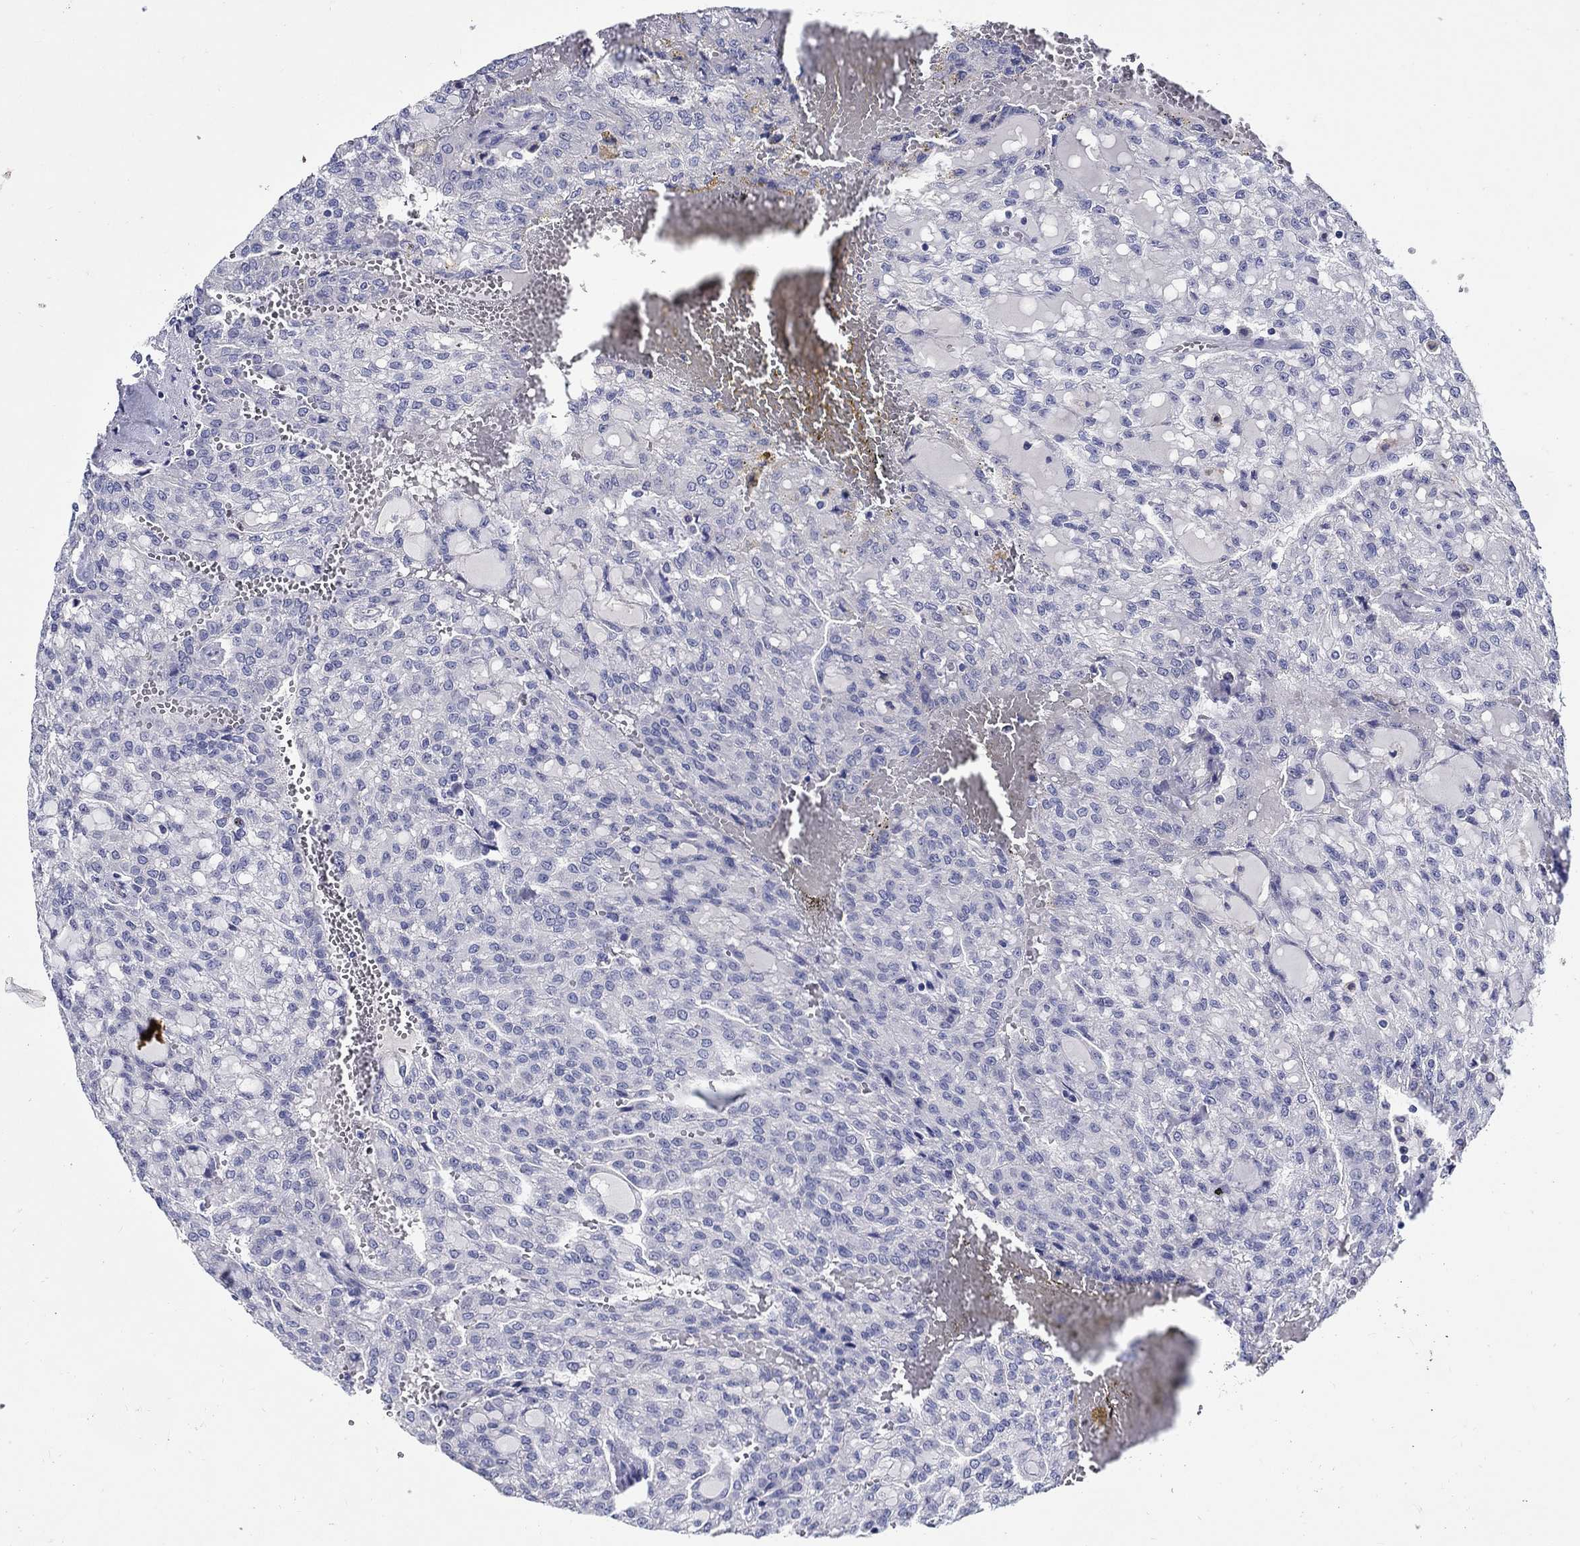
{"staining": {"intensity": "negative", "quantity": "none", "location": "none"}, "tissue": "renal cancer", "cell_type": "Tumor cells", "image_type": "cancer", "snomed": [{"axis": "morphology", "description": "Adenocarcinoma, NOS"}, {"axis": "topography", "description": "Kidney"}], "caption": "IHC histopathology image of renal cancer stained for a protein (brown), which reveals no staining in tumor cells.", "gene": "SLC30A3", "patient": {"sex": "male", "age": 63}}